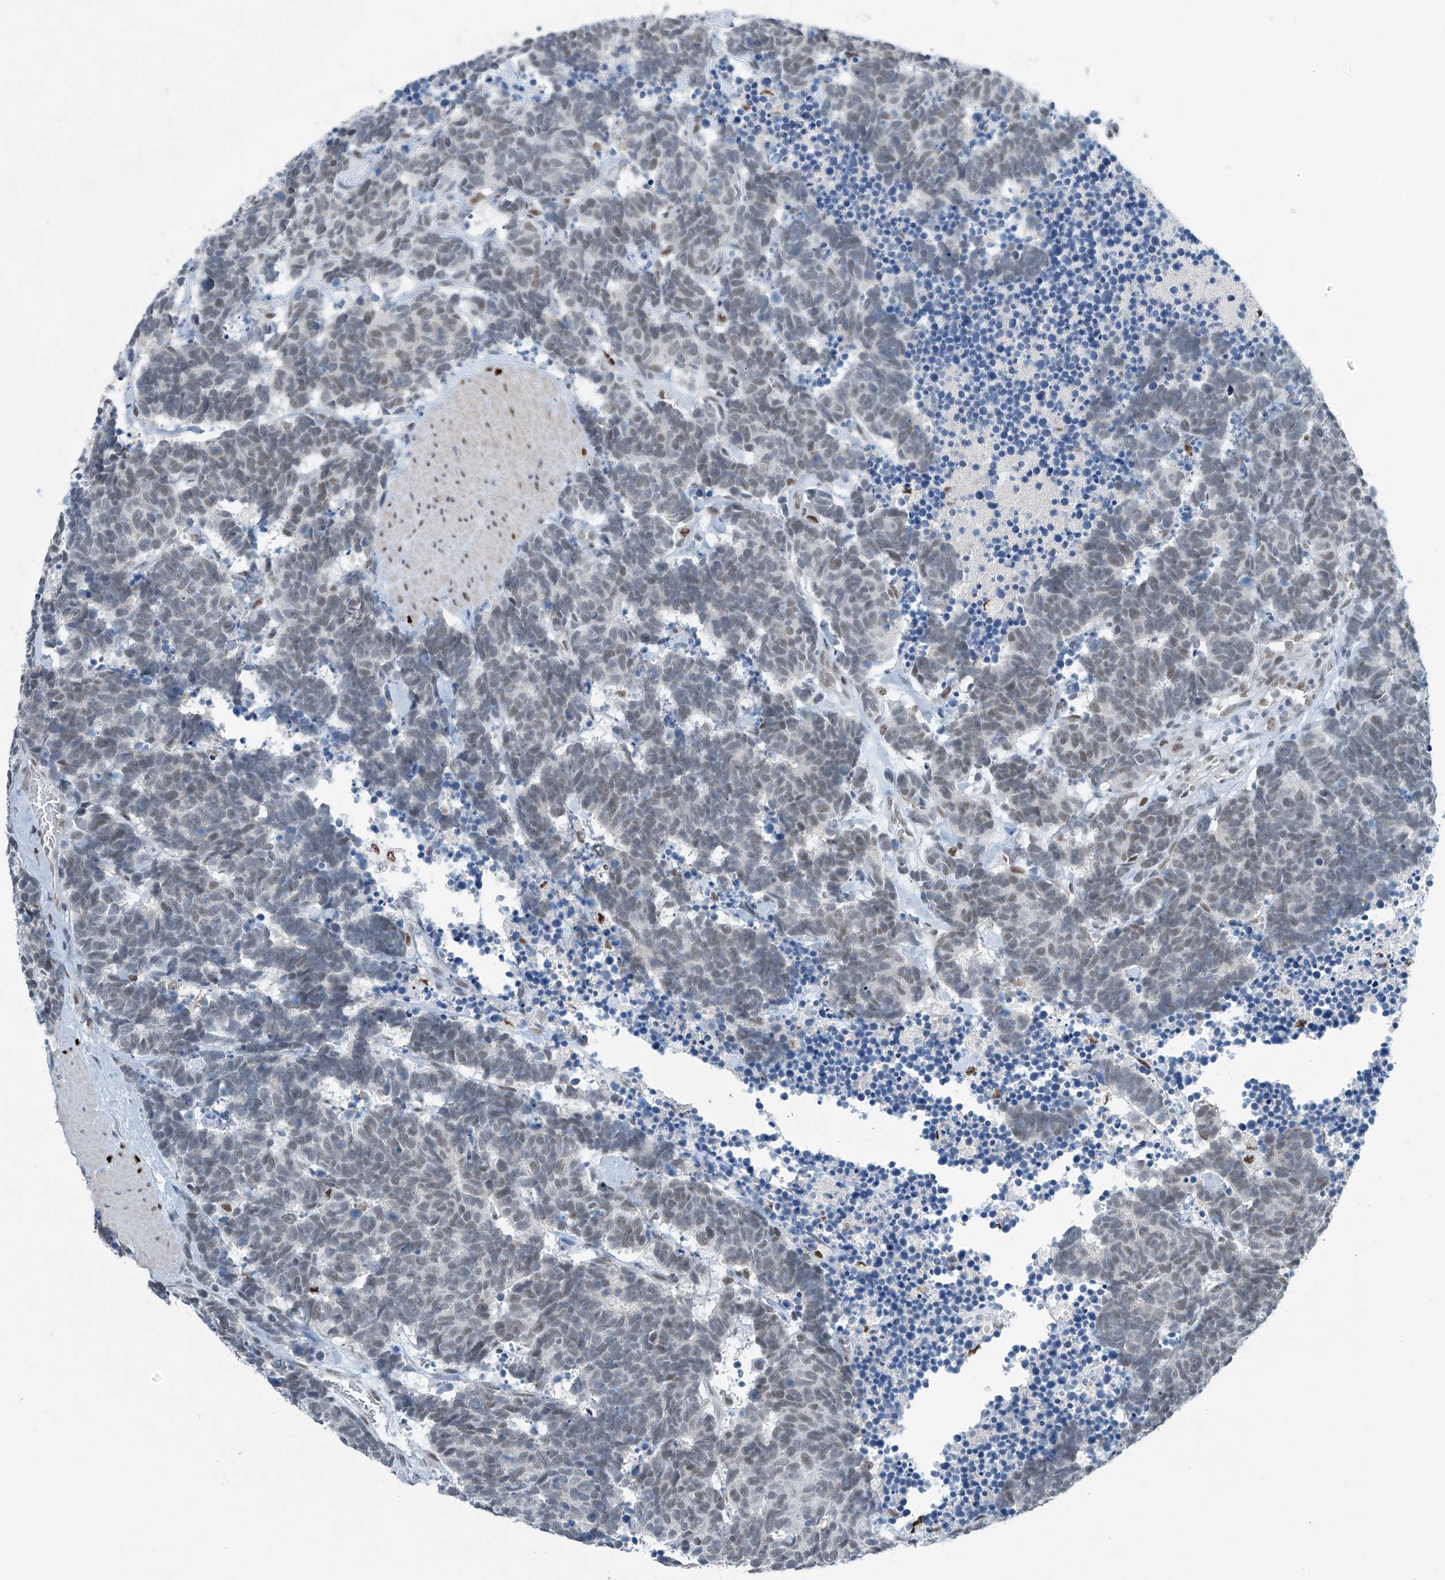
{"staining": {"intensity": "weak", "quantity": "<25%", "location": "nuclear"}, "tissue": "carcinoid", "cell_type": "Tumor cells", "image_type": "cancer", "snomed": [{"axis": "morphology", "description": "Carcinoma, NOS"}, {"axis": "morphology", "description": "Carcinoid, malignant, NOS"}, {"axis": "topography", "description": "Urinary bladder"}], "caption": "The micrograph exhibits no significant positivity in tumor cells of carcinoma.", "gene": "TAF8", "patient": {"sex": "male", "age": 57}}